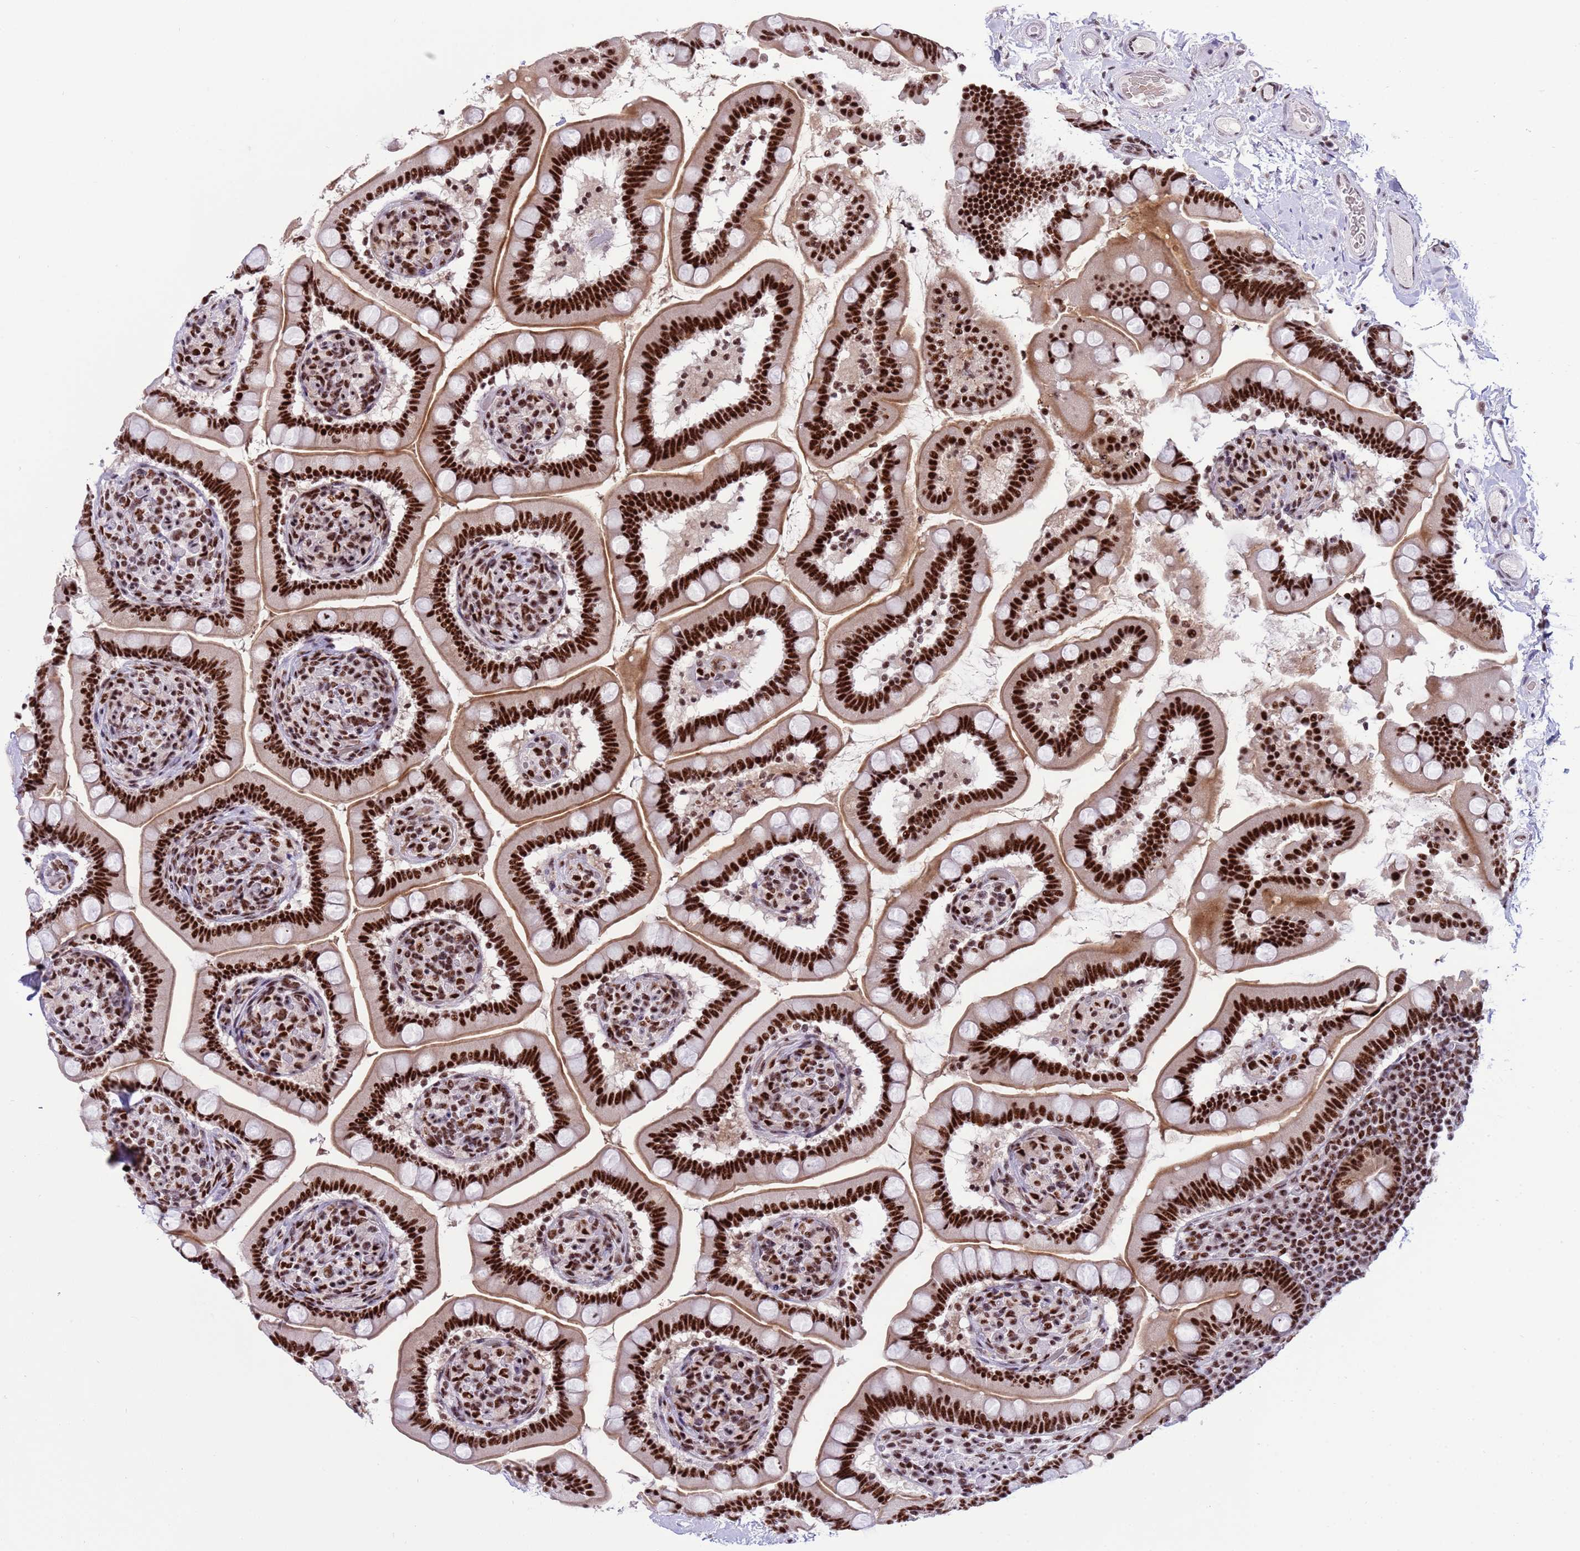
{"staining": {"intensity": "strong", "quantity": ">75%", "location": "nuclear"}, "tissue": "small intestine", "cell_type": "Glandular cells", "image_type": "normal", "snomed": [{"axis": "morphology", "description": "Normal tissue, NOS"}, {"axis": "topography", "description": "Small intestine"}], "caption": "Immunohistochemistry (IHC) (DAB (3,3'-diaminobenzidine)) staining of unremarkable human small intestine shows strong nuclear protein staining in approximately >75% of glandular cells.", "gene": "THOC2", "patient": {"sex": "female", "age": 64}}